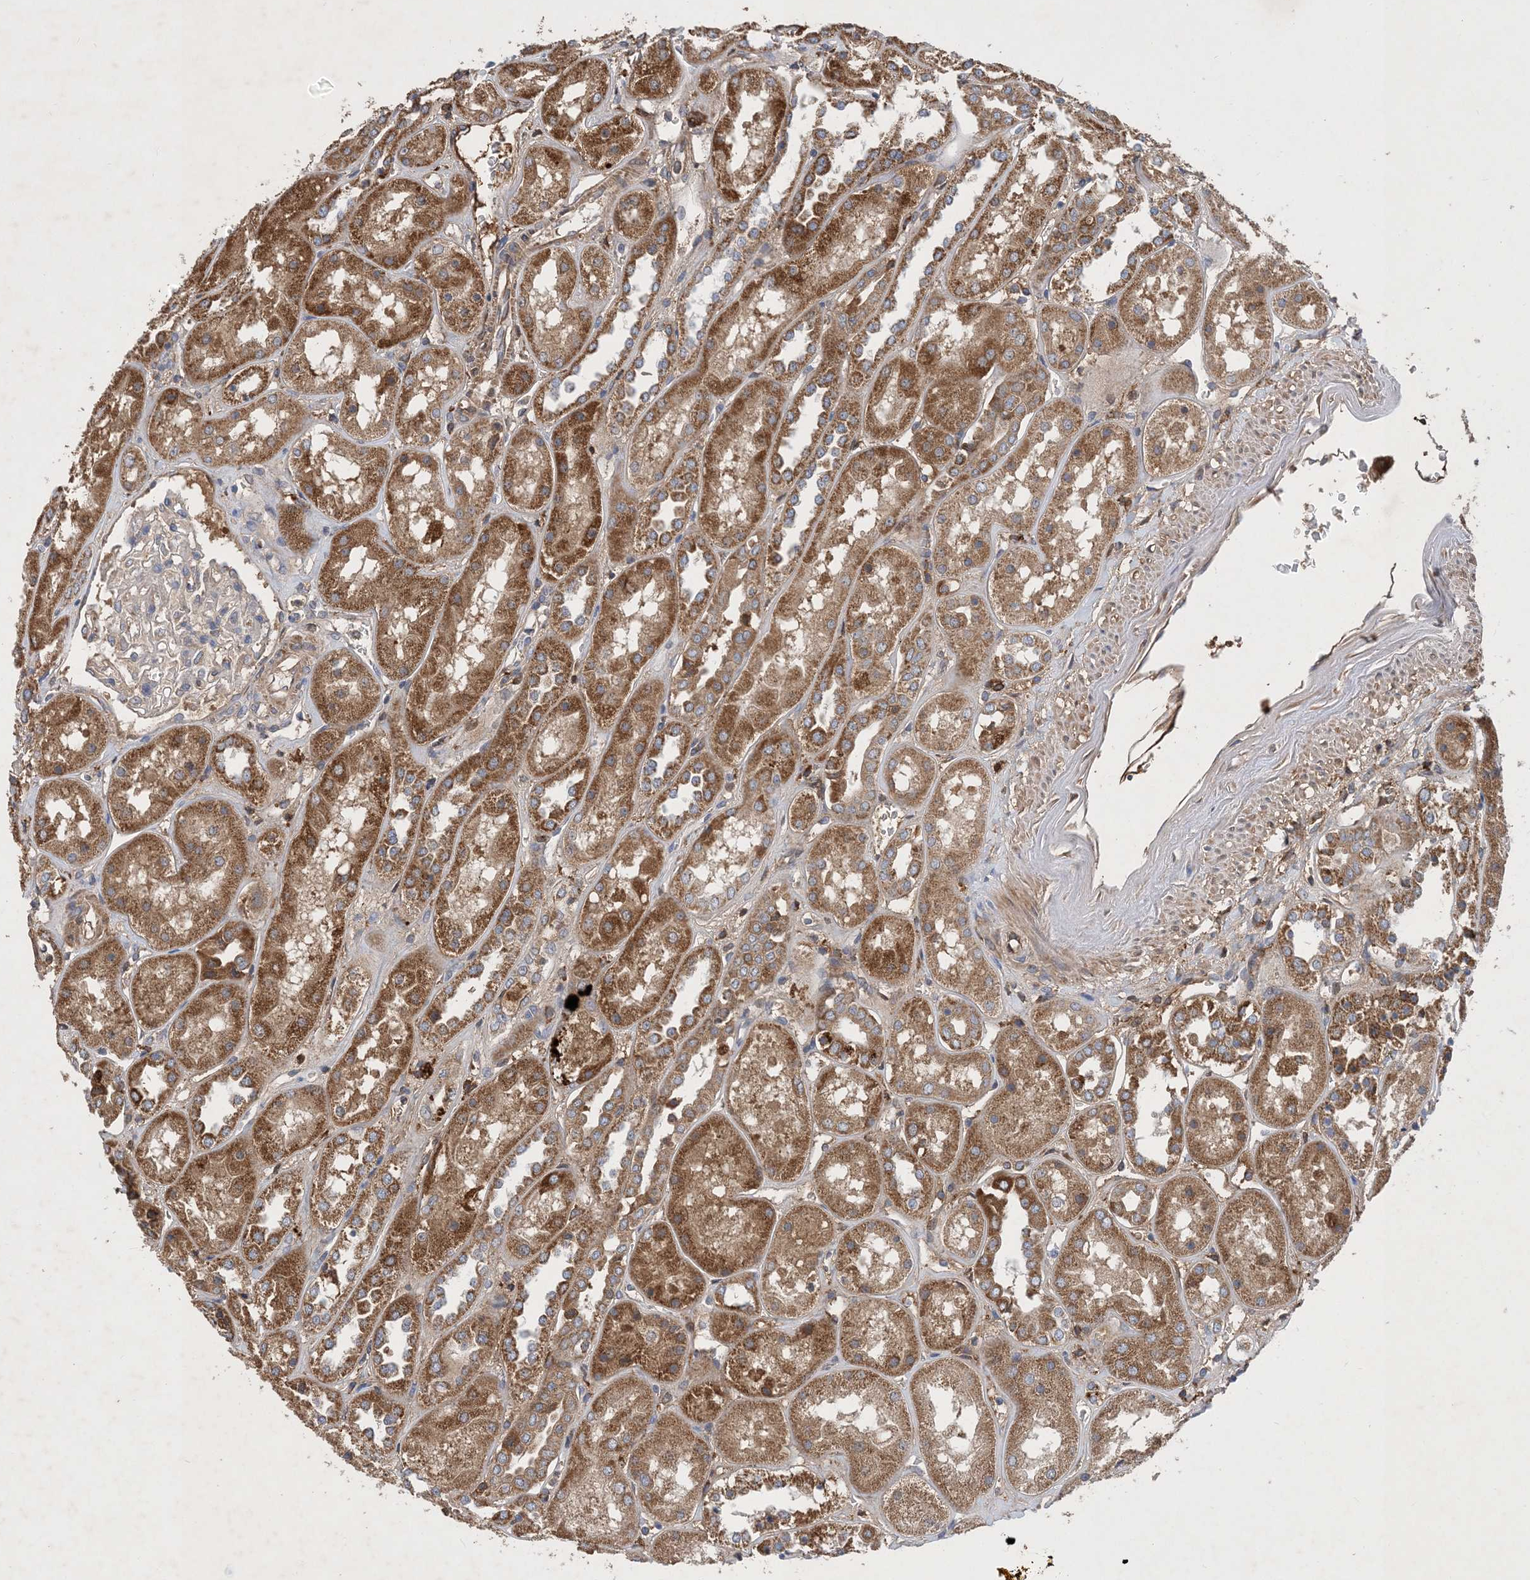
{"staining": {"intensity": "weak", "quantity": "25%-75%", "location": "cytoplasmic/membranous"}, "tissue": "kidney", "cell_type": "Cells in glomeruli", "image_type": "normal", "snomed": [{"axis": "morphology", "description": "Normal tissue, NOS"}, {"axis": "topography", "description": "Kidney"}], "caption": "The image shows immunohistochemical staining of unremarkable kidney. There is weak cytoplasmic/membranous positivity is seen in approximately 25%-75% of cells in glomeruli.", "gene": "STK19", "patient": {"sex": "male", "age": 70}}